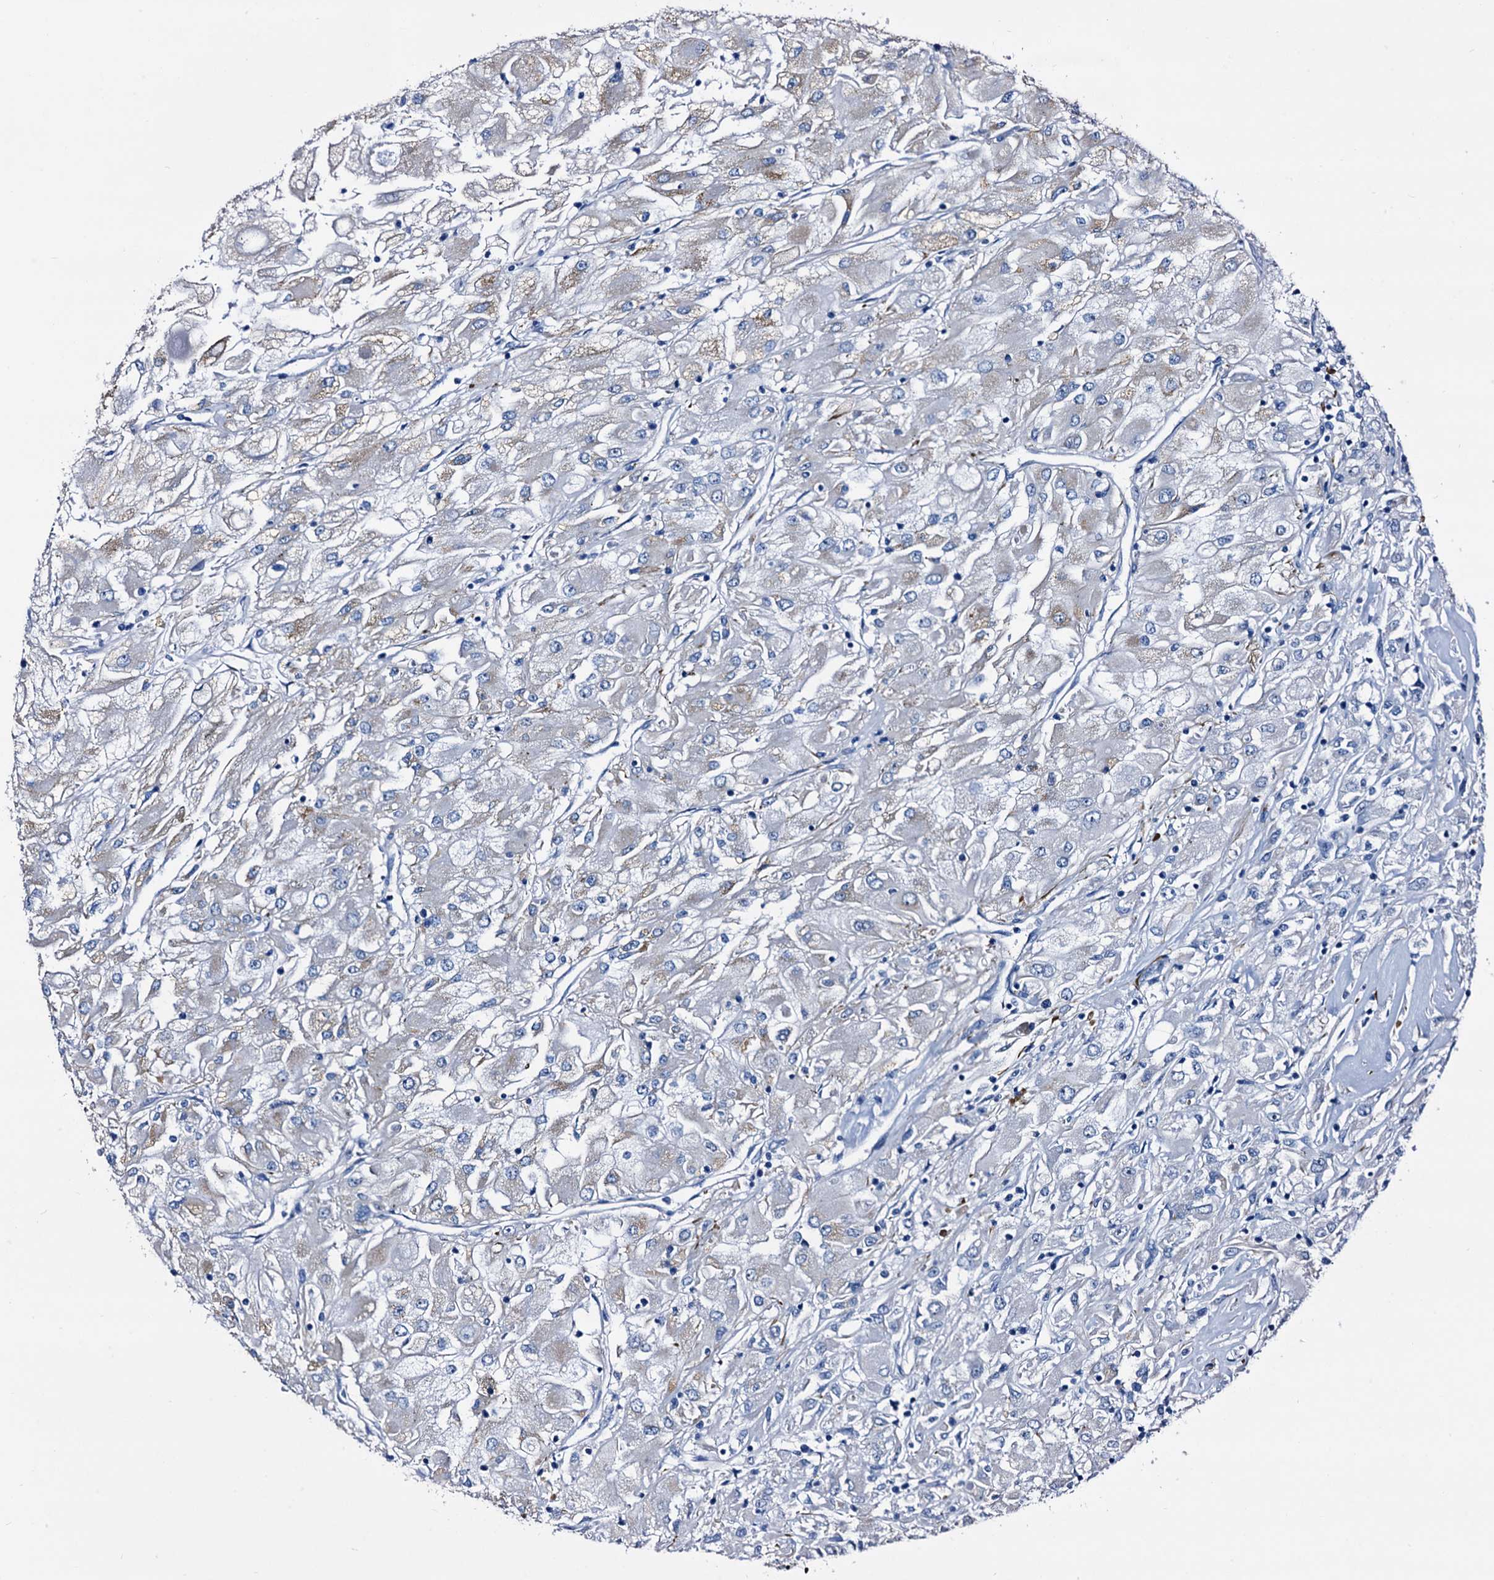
{"staining": {"intensity": "weak", "quantity": "<25%", "location": "cytoplasmic/membranous"}, "tissue": "renal cancer", "cell_type": "Tumor cells", "image_type": "cancer", "snomed": [{"axis": "morphology", "description": "Adenocarcinoma, NOS"}, {"axis": "topography", "description": "Kidney"}], "caption": "The image displays no staining of tumor cells in renal cancer. (DAB immunohistochemistry (IHC), high magnification).", "gene": "EMG1", "patient": {"sex": "male", "age": 80}}